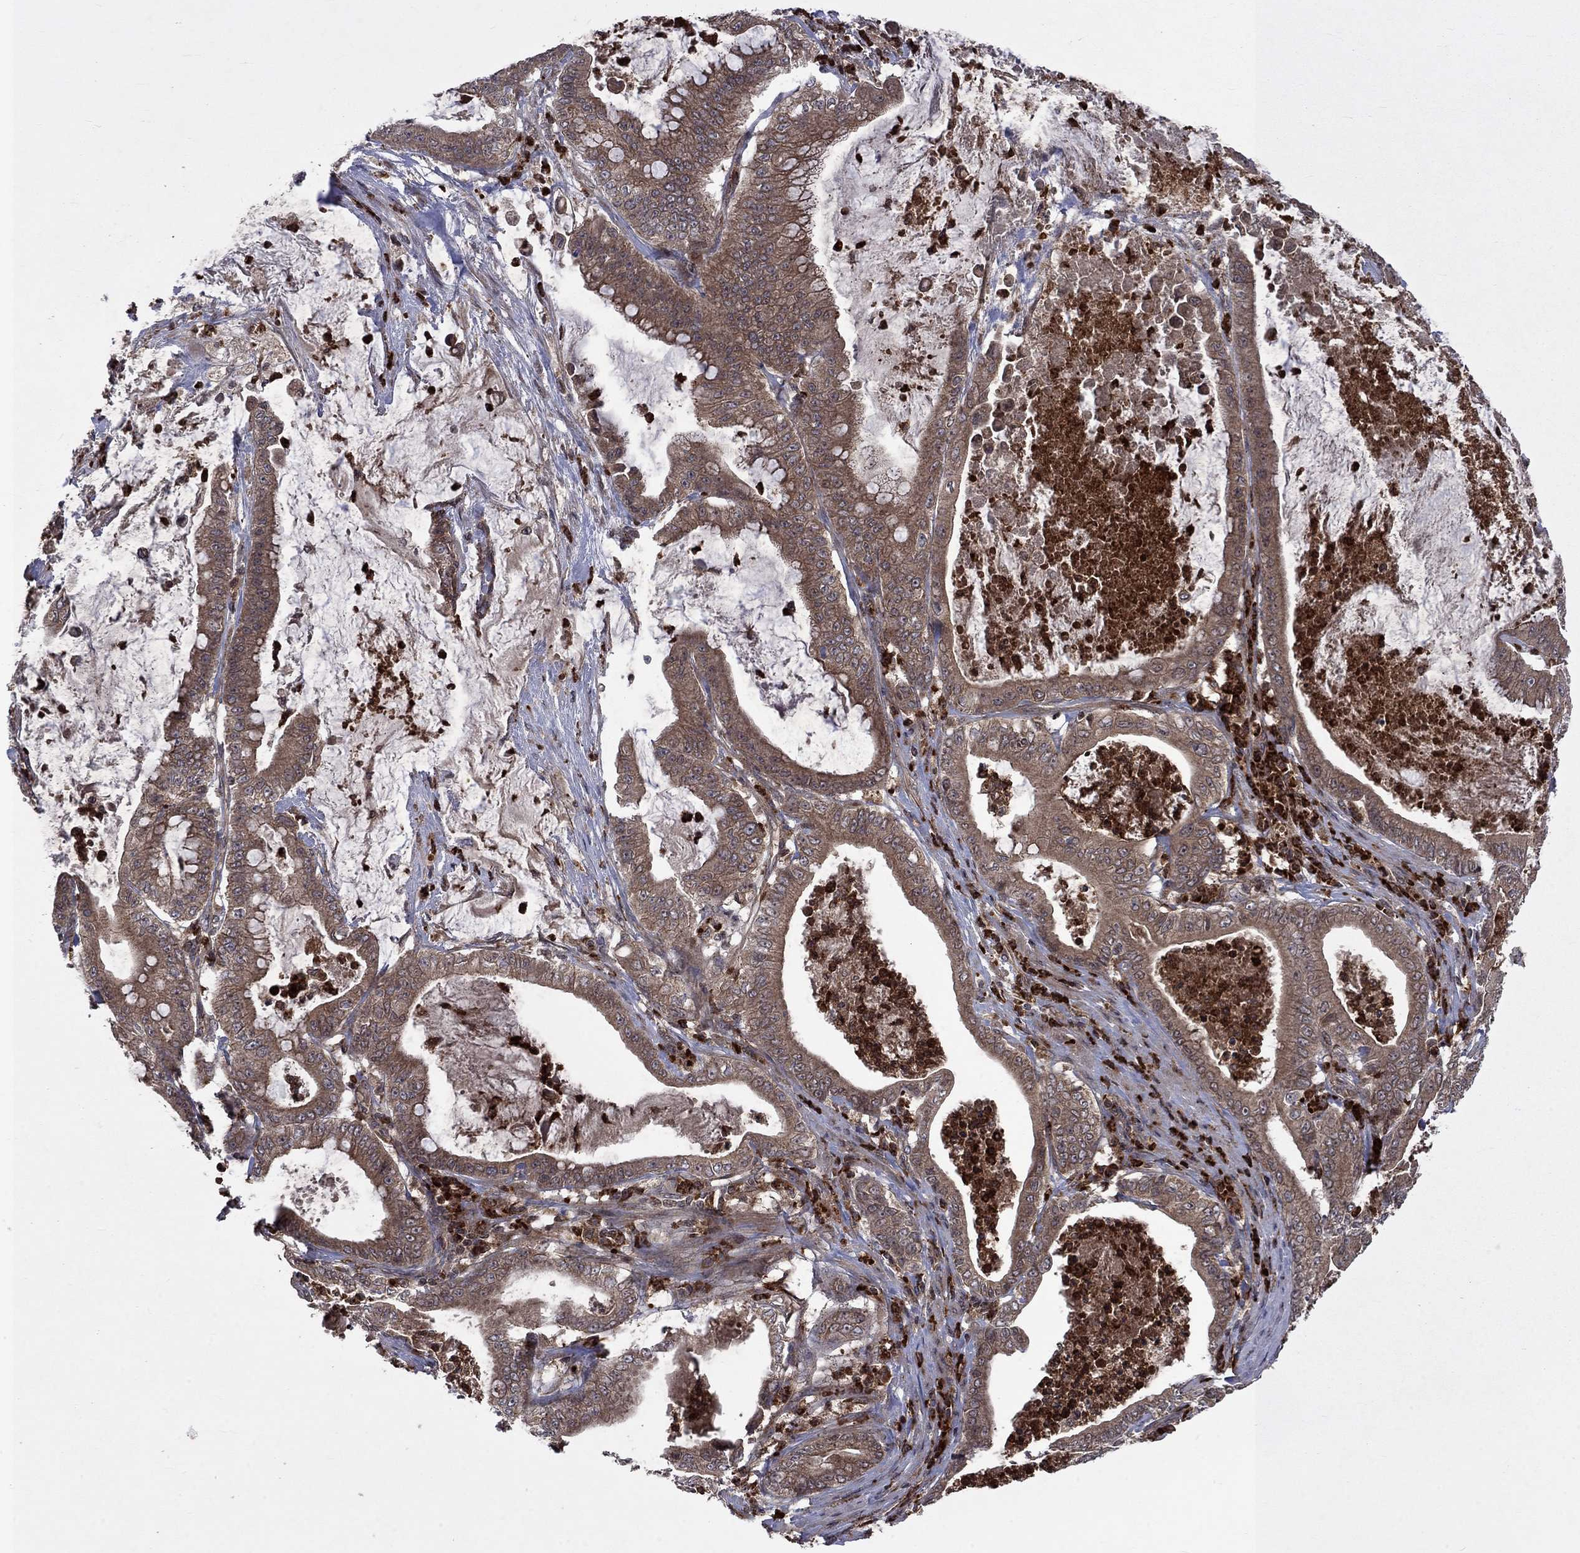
{"staining": {"intensity": "weak", "quantity": ">75%", "location": "cytoplasmic/membranous"}, "tissue": "pancreatic cancer", "cell_type": "Tumor cells", "image_type": "cancer", "snomed": [{"axis": "morphology", "description": "Adenocarcinoma, NOS"}, {"axis": "topography", "description": "Pancreas"}], "caption": "Pancreatic cancer (adenocarcinoma) stained for a protein (brown) demonstrates weak cytoplasmic/membranous positive expression in about >75% of tumor cells.", "gene": "TMEM33", "patient": {"sex": "male", "age": 71}}